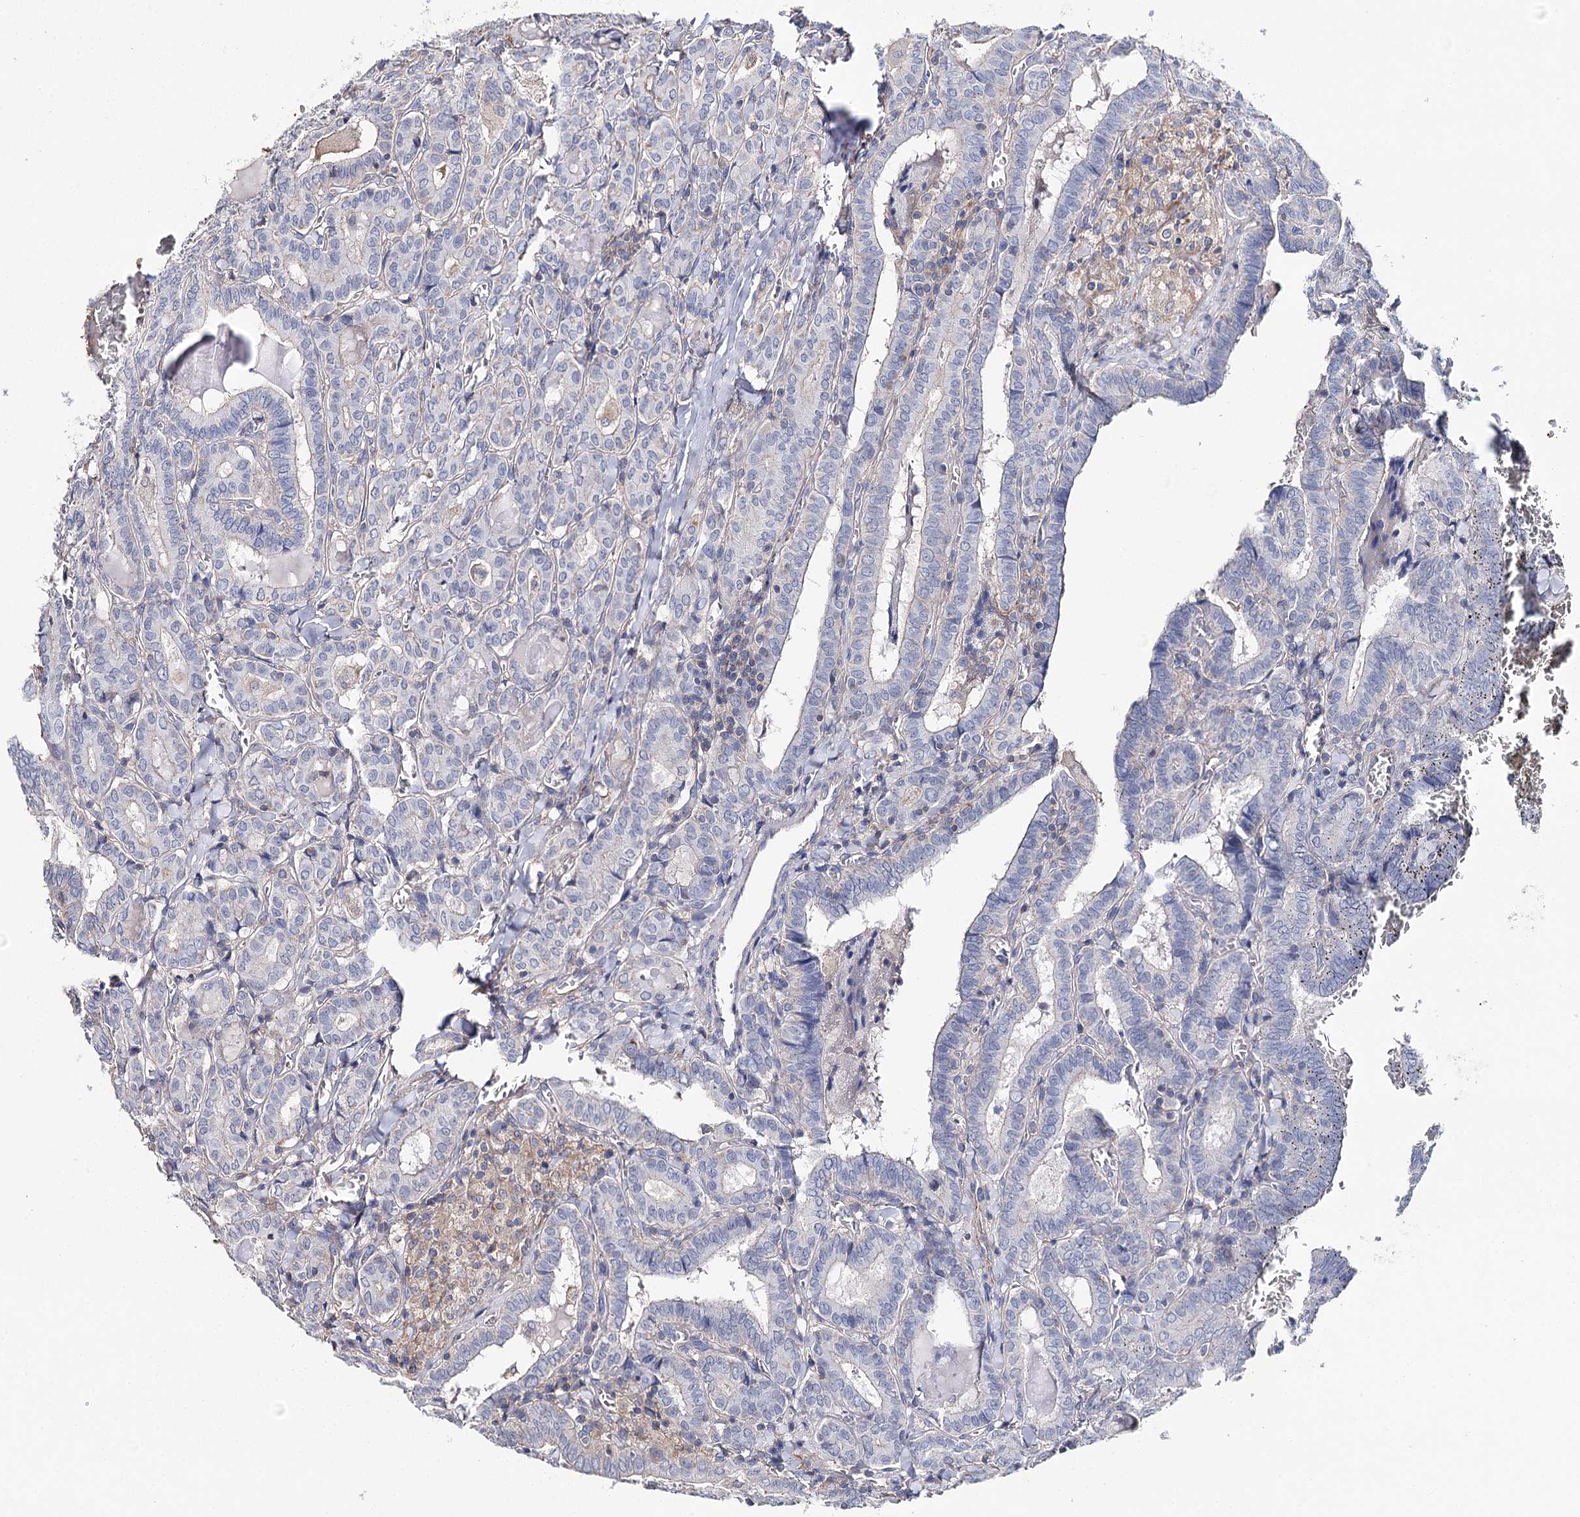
{"staining": {"intensity": "negative", "quantity": "none", "location": "none"}, "tissue": "thyroid cancer", "cell_type": "Tumor cells", "image_type": "cancer", "snomed": [{"axis": "morphology", "description": "Papillary adenocarcinoma, NOS"}, {"axis": "topography", "description": "Thyroid gland"}], "caption": "IHC micrograph of neoplastic tissue: thyroid papillary adenocarcinoma stained with DAB shows no significant protein positivity in tumor cells.", "gene": "EPYC", "patient": {"sex": "female", "age": 72}}